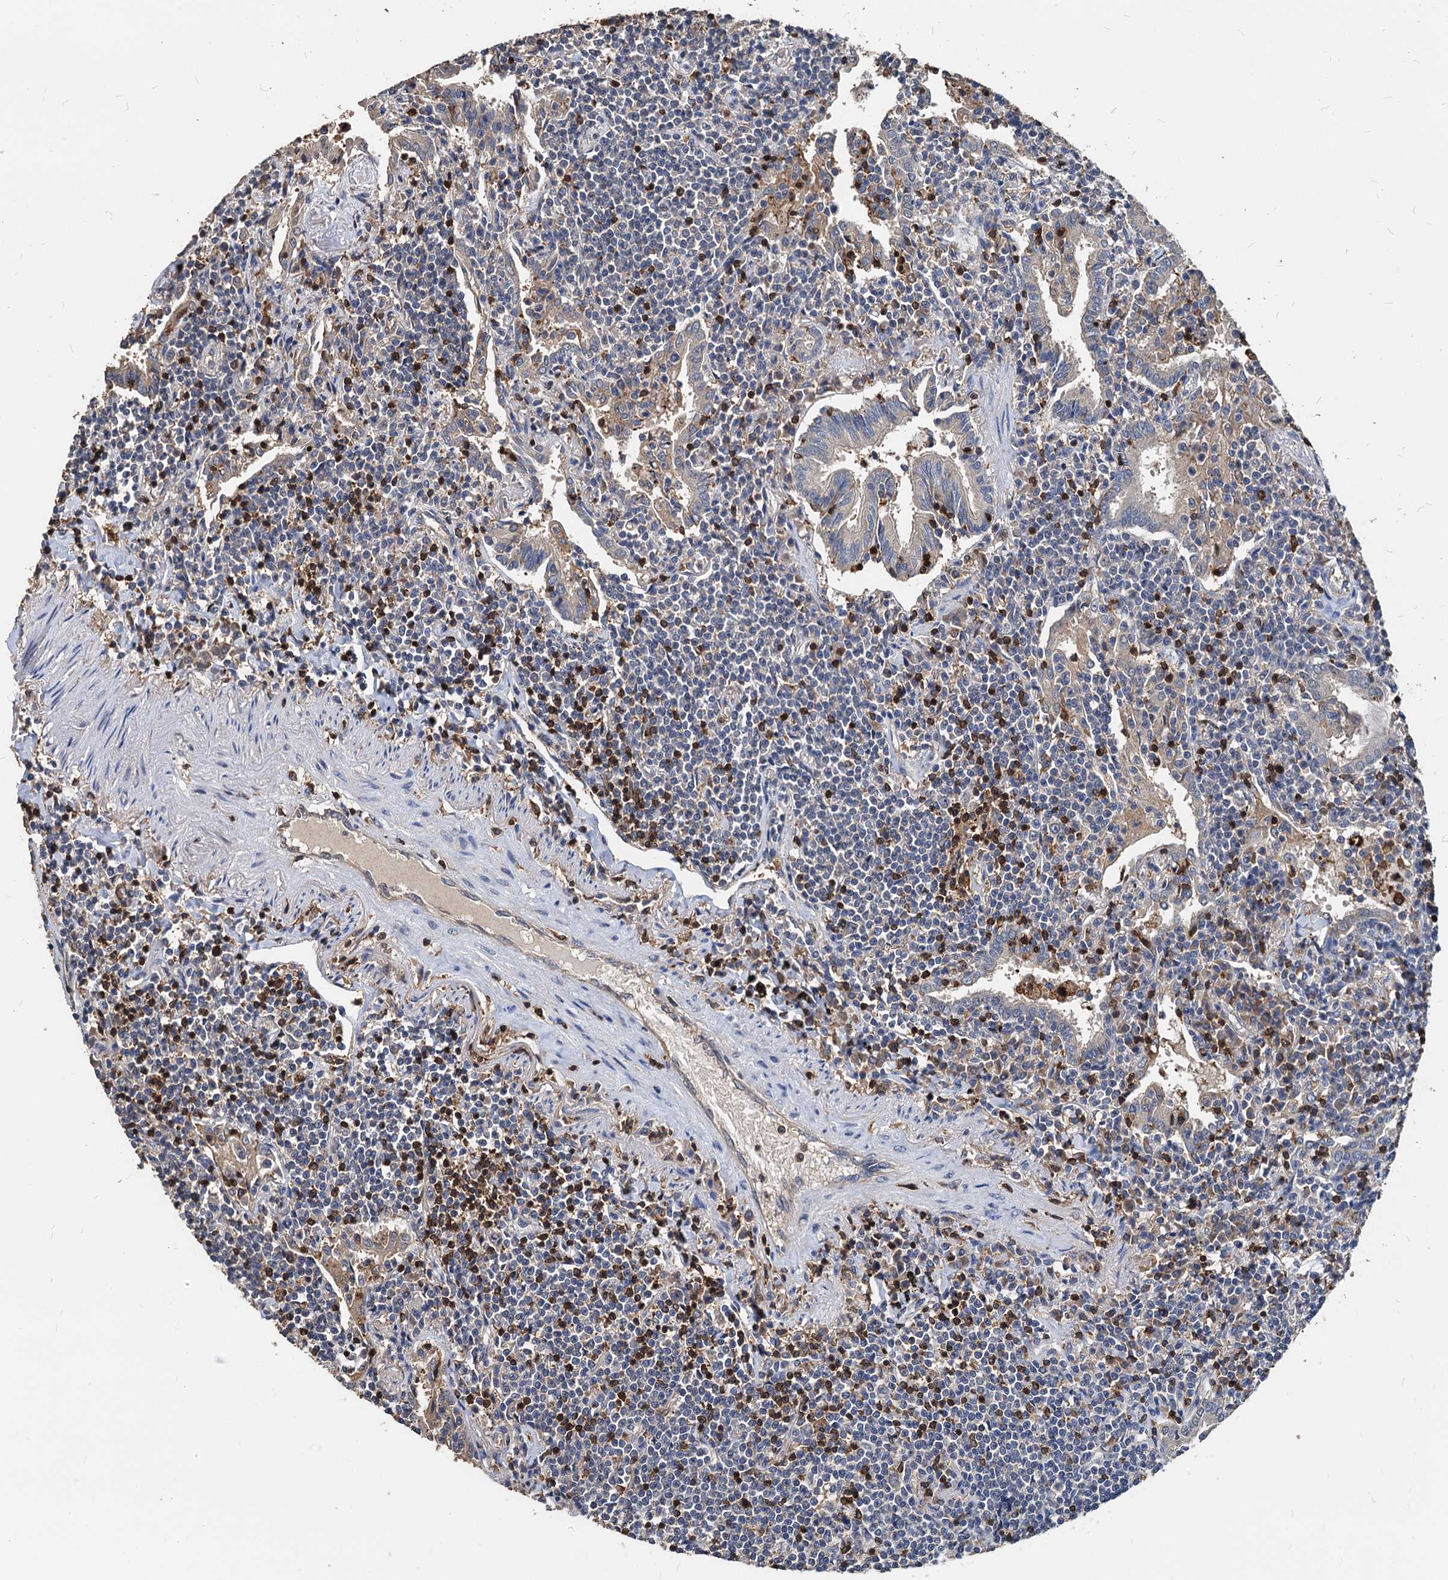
{"staining": {"intensity": "negative", "quantity": "none", "location": "none"}, "tissue": "lymphoma", "cell_type": "Tumor cells", "image_type": "cancer", "snomed": [{"axis": "morphology", "description": "Malignant lymphoma, non-Hodgkin's type, Low grade"}, {"axis": "topography", "description": "Lung"}], "caption": "Tumor cells show no significant staining in malignant lymphoma, non-Hodgkin's type (low-grade).", "gene": "LCP2", "patient": {"sex": "female", "age": 71}}